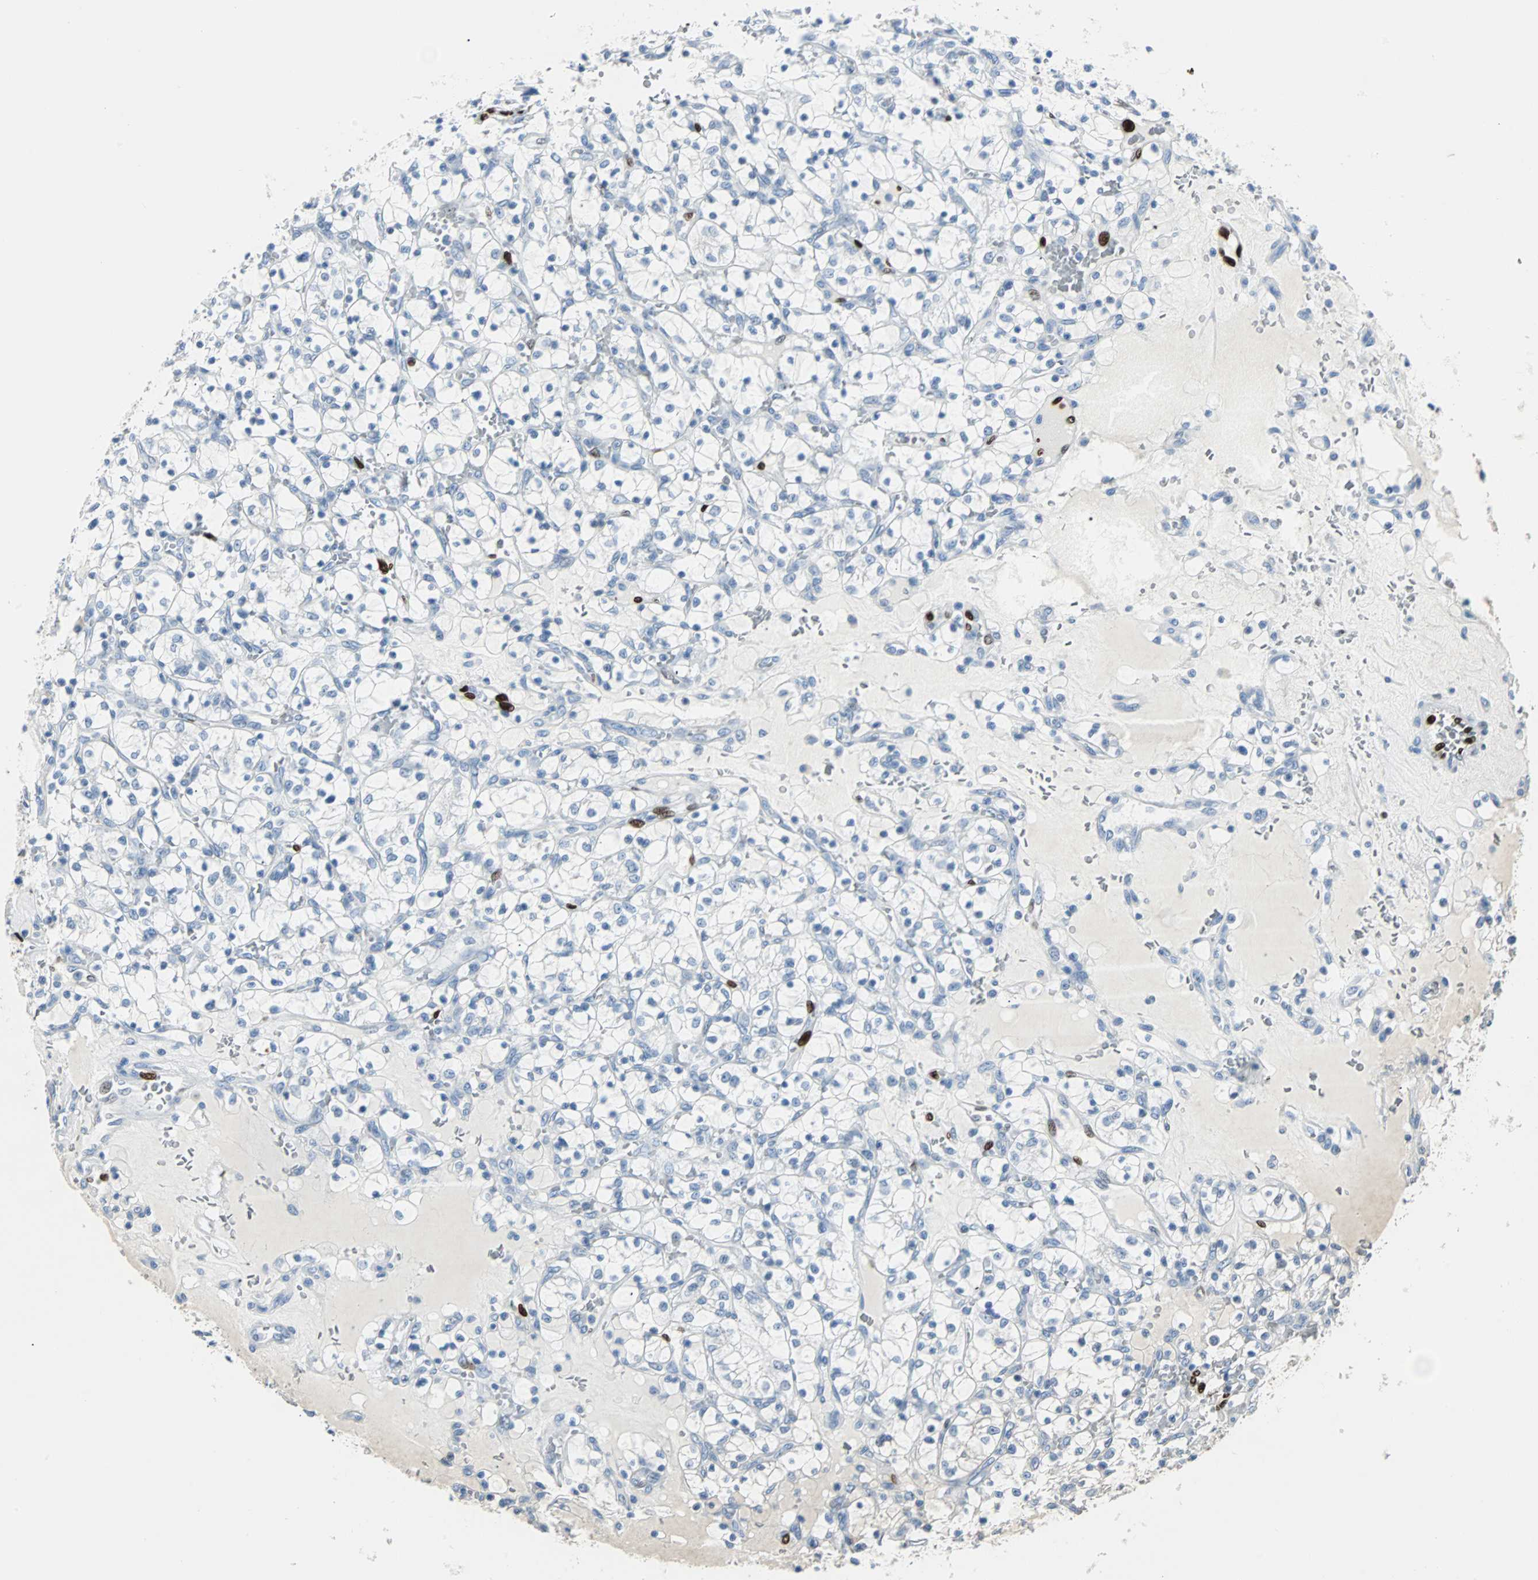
{"staining": {"intensity": "negative", "quantity": "none", "location": "none"}, "tissue": "renal cancer", "cell_type": "Tumor cells", "image_type": "cancer", "snomed": [{"axis": "morphology", "description": "Adenocarcinoma, NOS"}, {"axis": "topography", "description": "Kidney"}], "caption": "The immunohistochemistry (IHC) histopathology image has no significant positivity in tumor cells of adenocarcinoma (renal) tissue.", "gene": "IL33", "patient": {"sex": "female", "age": 69}}